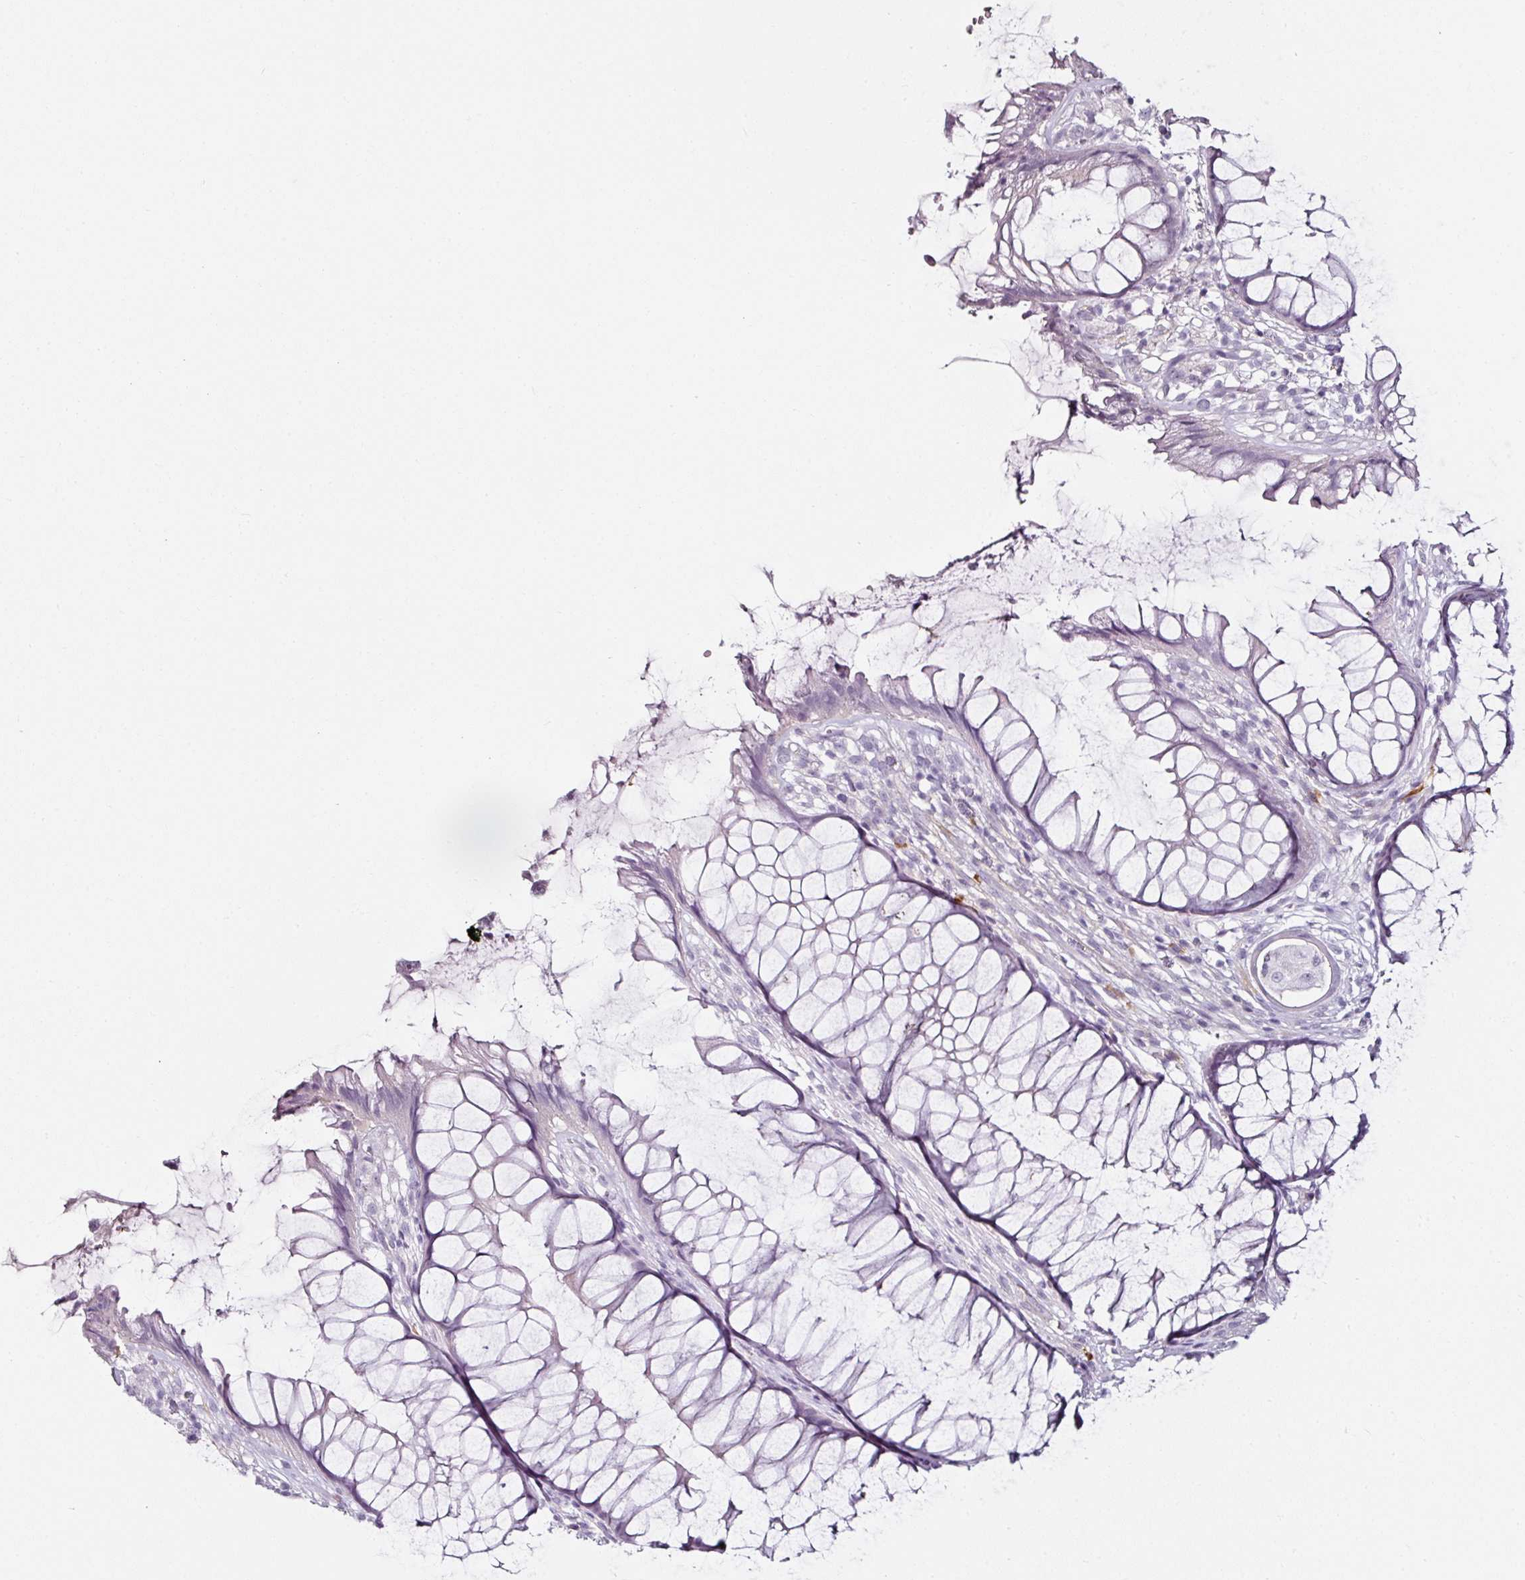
{"staining": {"intensity": "negative", "quantity": "none", "location": "none"}, "tissue": "rectum", "cell_type": "Glandular cells", "image_type": "normal", "snomed": [{"axis": "morphology", "description": "Normal tissue, NOS"}, {"axis": "topography", "description": "Smooth muscle"}, {"axis": "topography", "description": "Rectum"}], "caption": "DAB immunohistochemical staining of benign human rectum shows no significant staining in glandular cells. (DAB (3,3'-diaminobenzidine) IHC visualized using brightfield microscopy, high magnification).", "gene": "CAP2", "patient": {"sex": "male", "age": 53}}